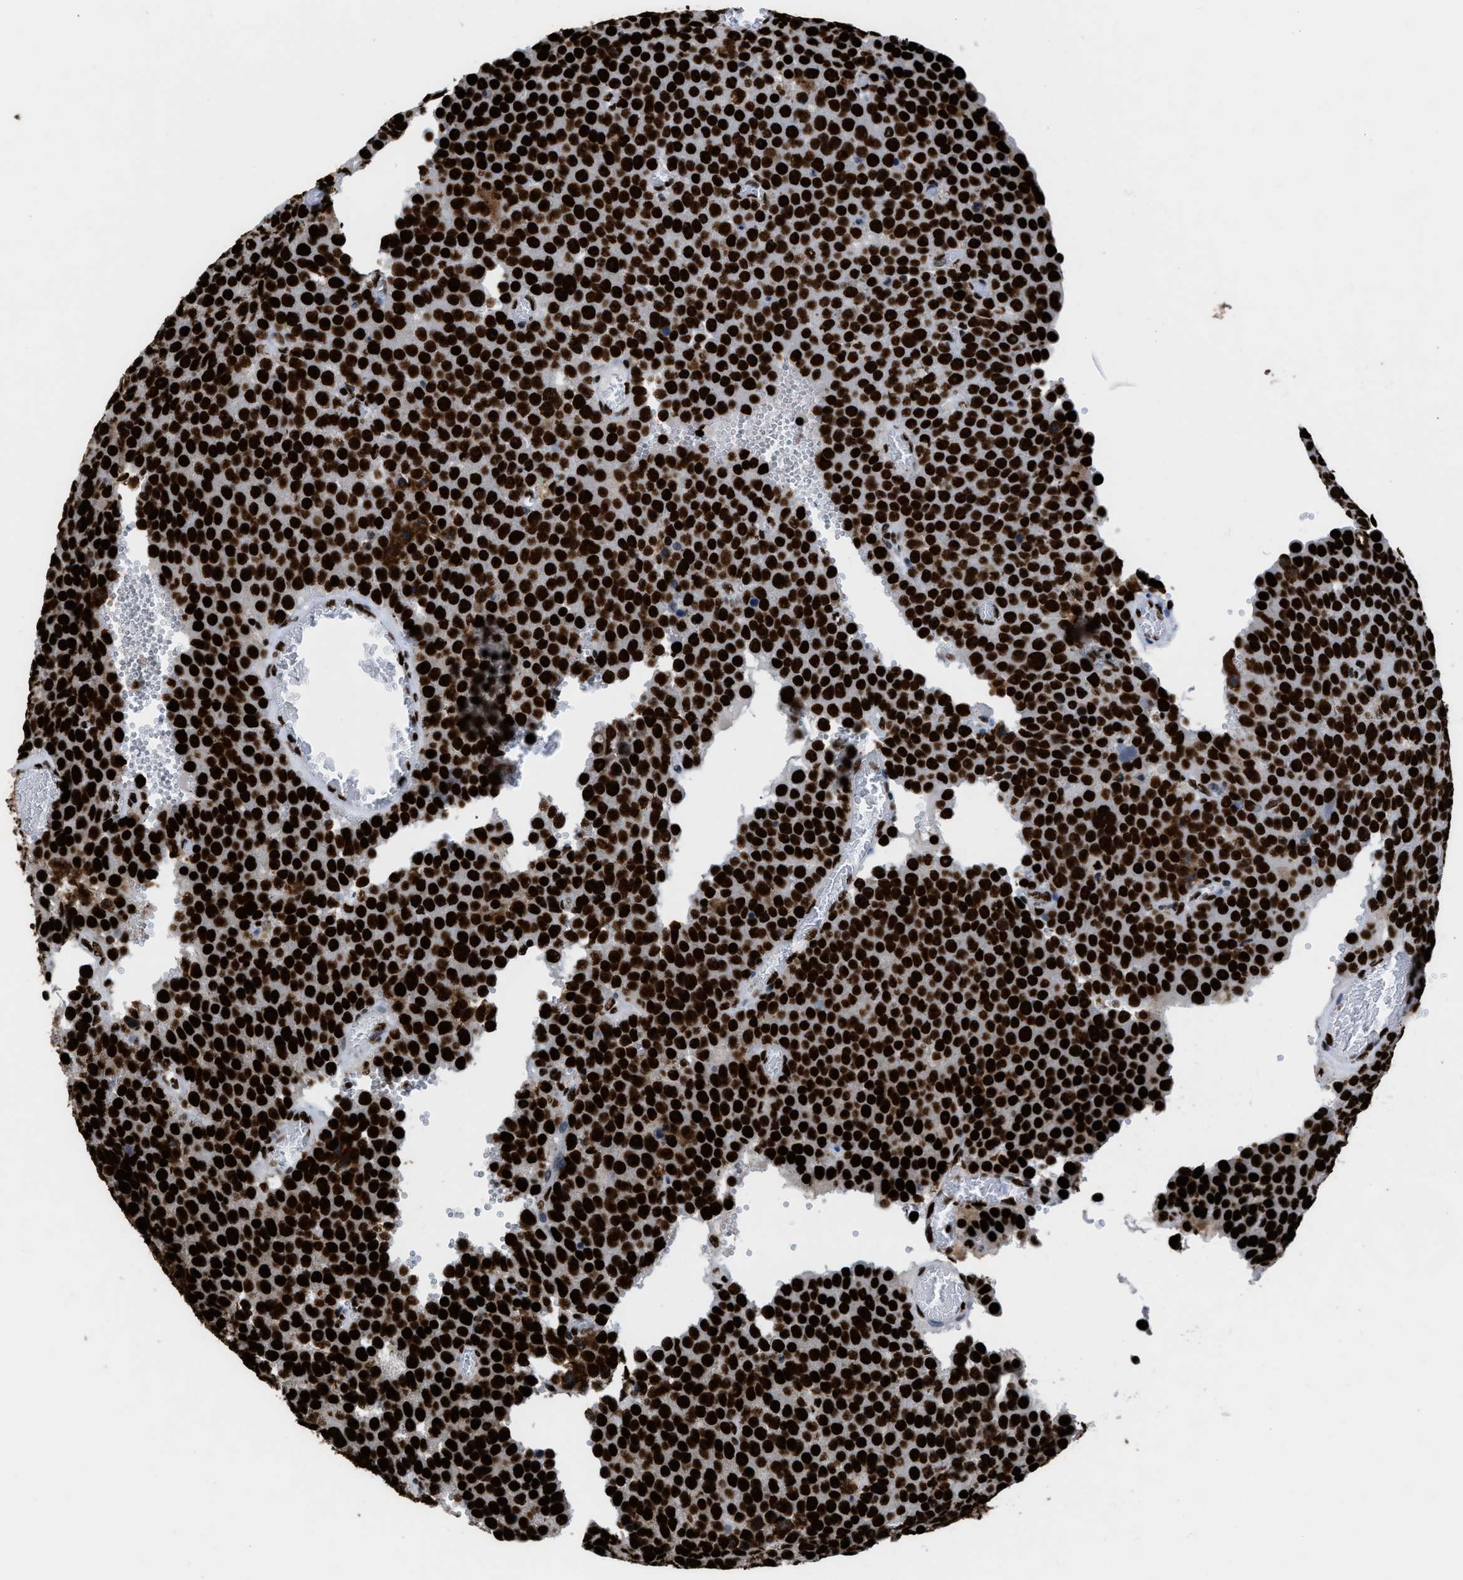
{"staining": {"intensity": "strong", "quantity": ">75%", "location": "nuclear"}, "tissue": "testis cancer", "cell_type": "Tumor cells", "image_type": "cancer", "snomed": [{"axis": "morphology", "description": "Normal tissue, NOS"}, {"axis": "morphology", "description": "Seminoma, NOS"}, {"axis": "topography", "description": "Testis"}], "caption": "About >75% of tumor cells in human testis cancer (seminoma) show strong nuclear protein expression as visualized by brown immunohistochemical staining.", "gene": "HNRNPM", "patient": {"sex": "male", "age": 71}}